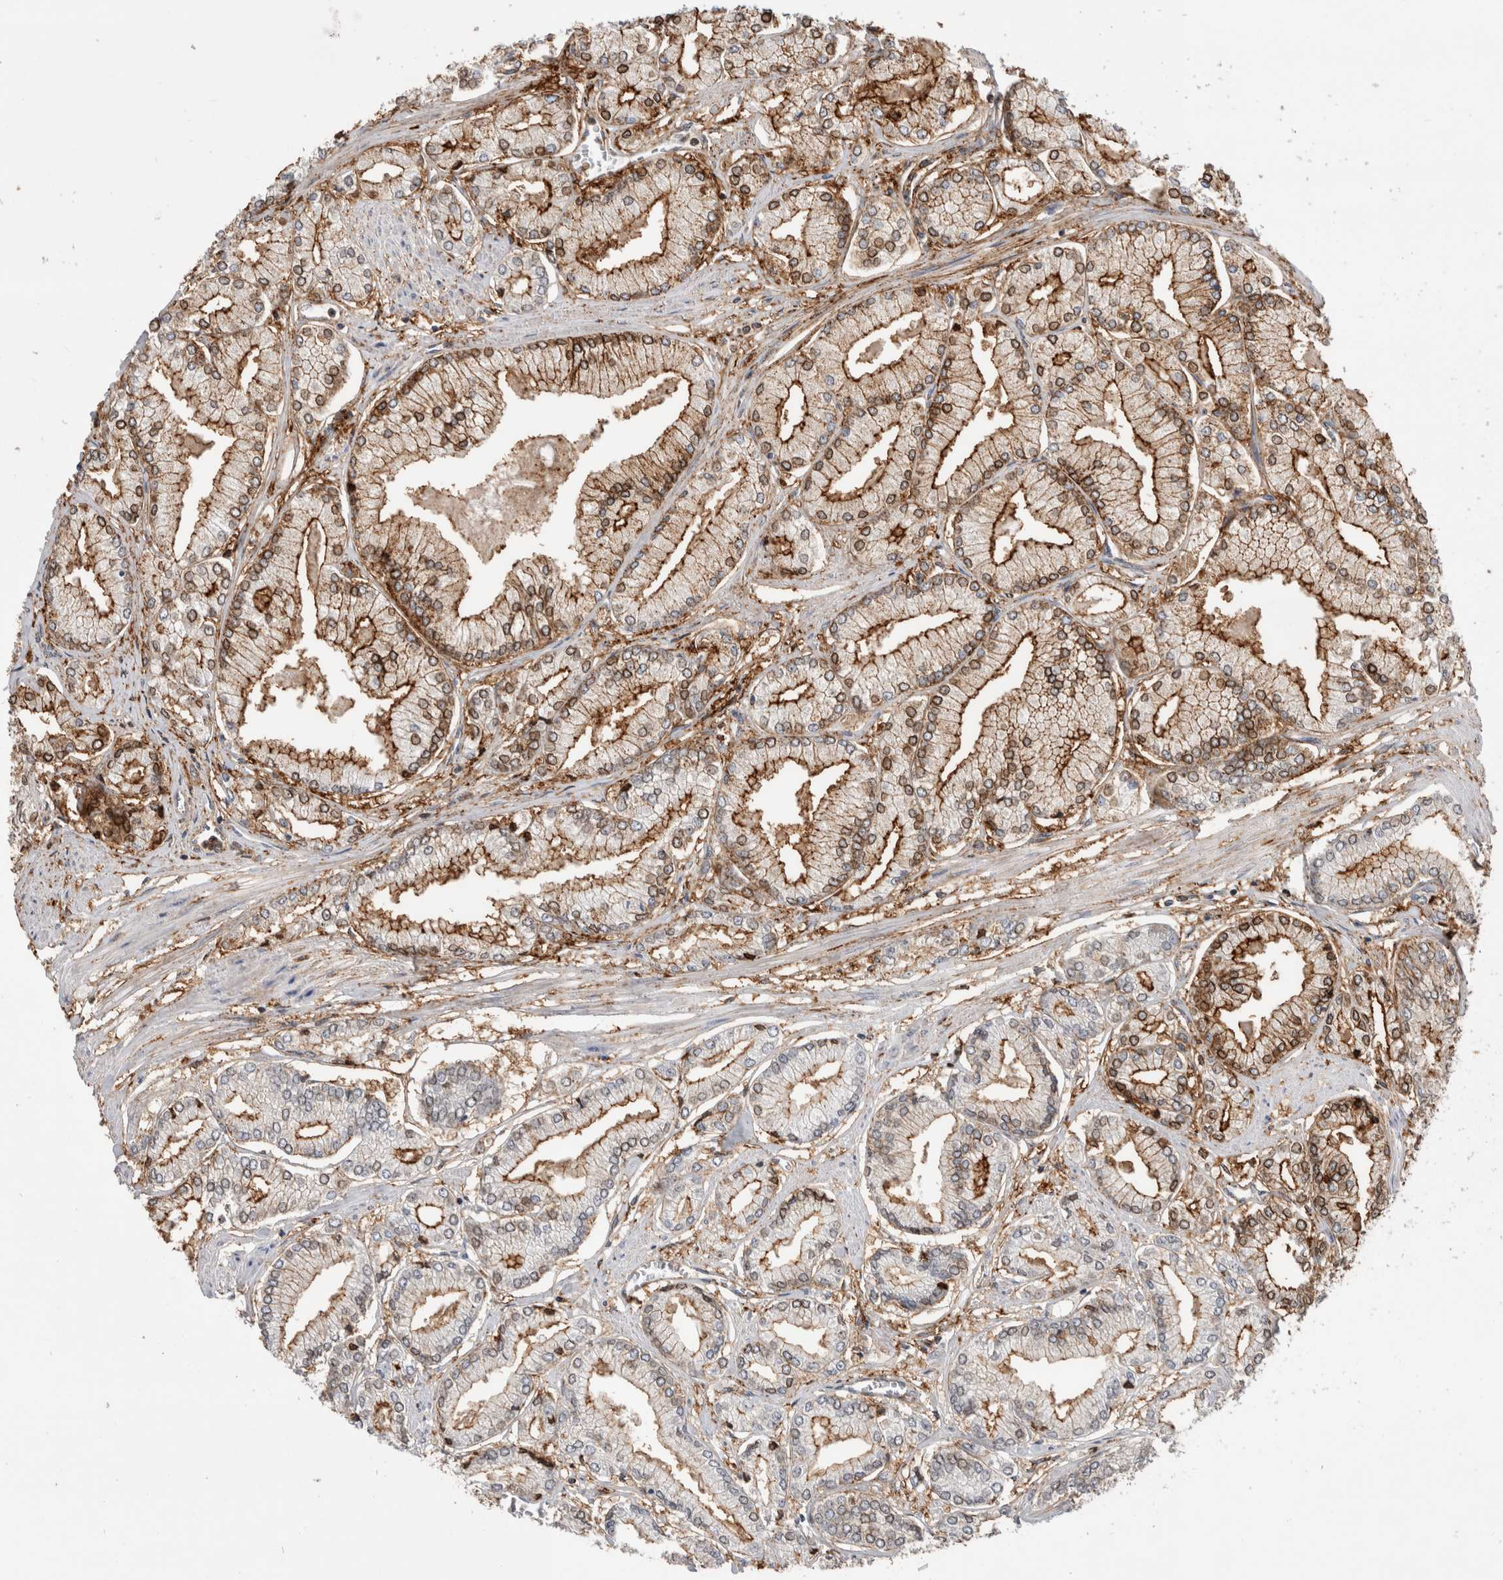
{"staining": {"intensity": "moderate", "quantity": ">75%", "location": "cytoplasmic/membranous,nuclear"}, "tissue": "prostate cancer", "cell_type": "Tumor cells", "image_type": "cancer", "snomed": [{"axis": "morphology", "description": "Adenocarcinoma, Low grade"}, {"axis": "topography", "description": "Prostate"}], "caption": "A high-resolution micrograph shows immunohistochemistry staining of prostate cancer (low-grade adenocarcinoma), which demonstrates moderate cytoplasmic/membranous and nuclear staining in approximately >75% of tumor cells.", "gene": "CCDC88B", "patient": {"sex": "male", "age": 52}}